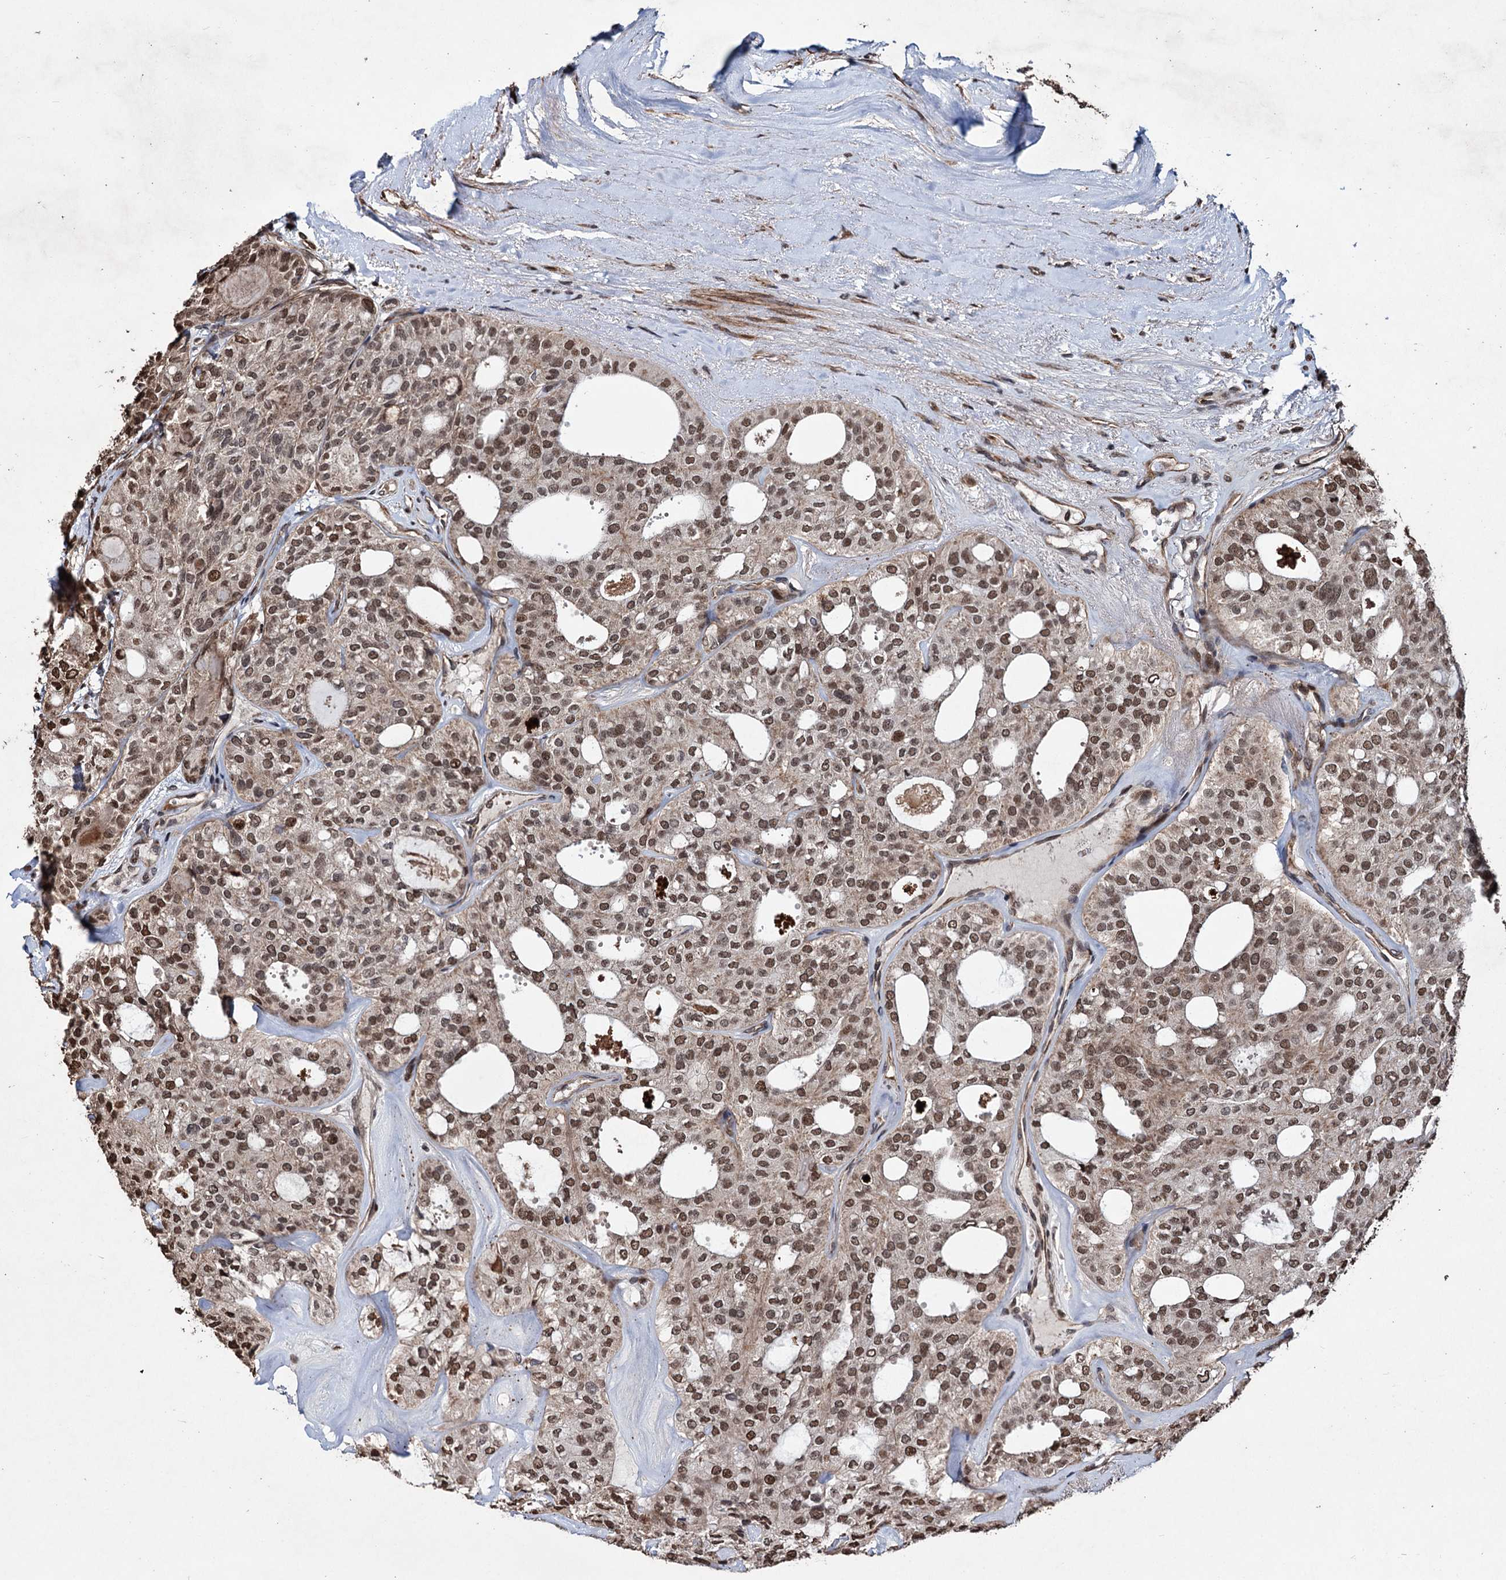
{"staining": {"intensity": "moderate", "quantity": ">75%", "location": "nuclear"}, "tissue": "thyroid cancer", "cell_type": "Tumor cells", "image_type": "cancer", "snomed": [{"axis": "morphology", "description": "Follicular adenoma carcinoma, NOS"}, {"axis": "topography", "description": "Thyroid gland"}], "caption": "Protein expression analysis of follicular adenoma carcinoma (thyroid) demonstrates moderate nuclear expression in approximately >75% of tumor cells. (DAB (3,3'-diaminobenzidine) IHC with brightfield microscopy, high magnification).", "gene": "EYA4", "patient": {"sex": "male", "age": 75}}